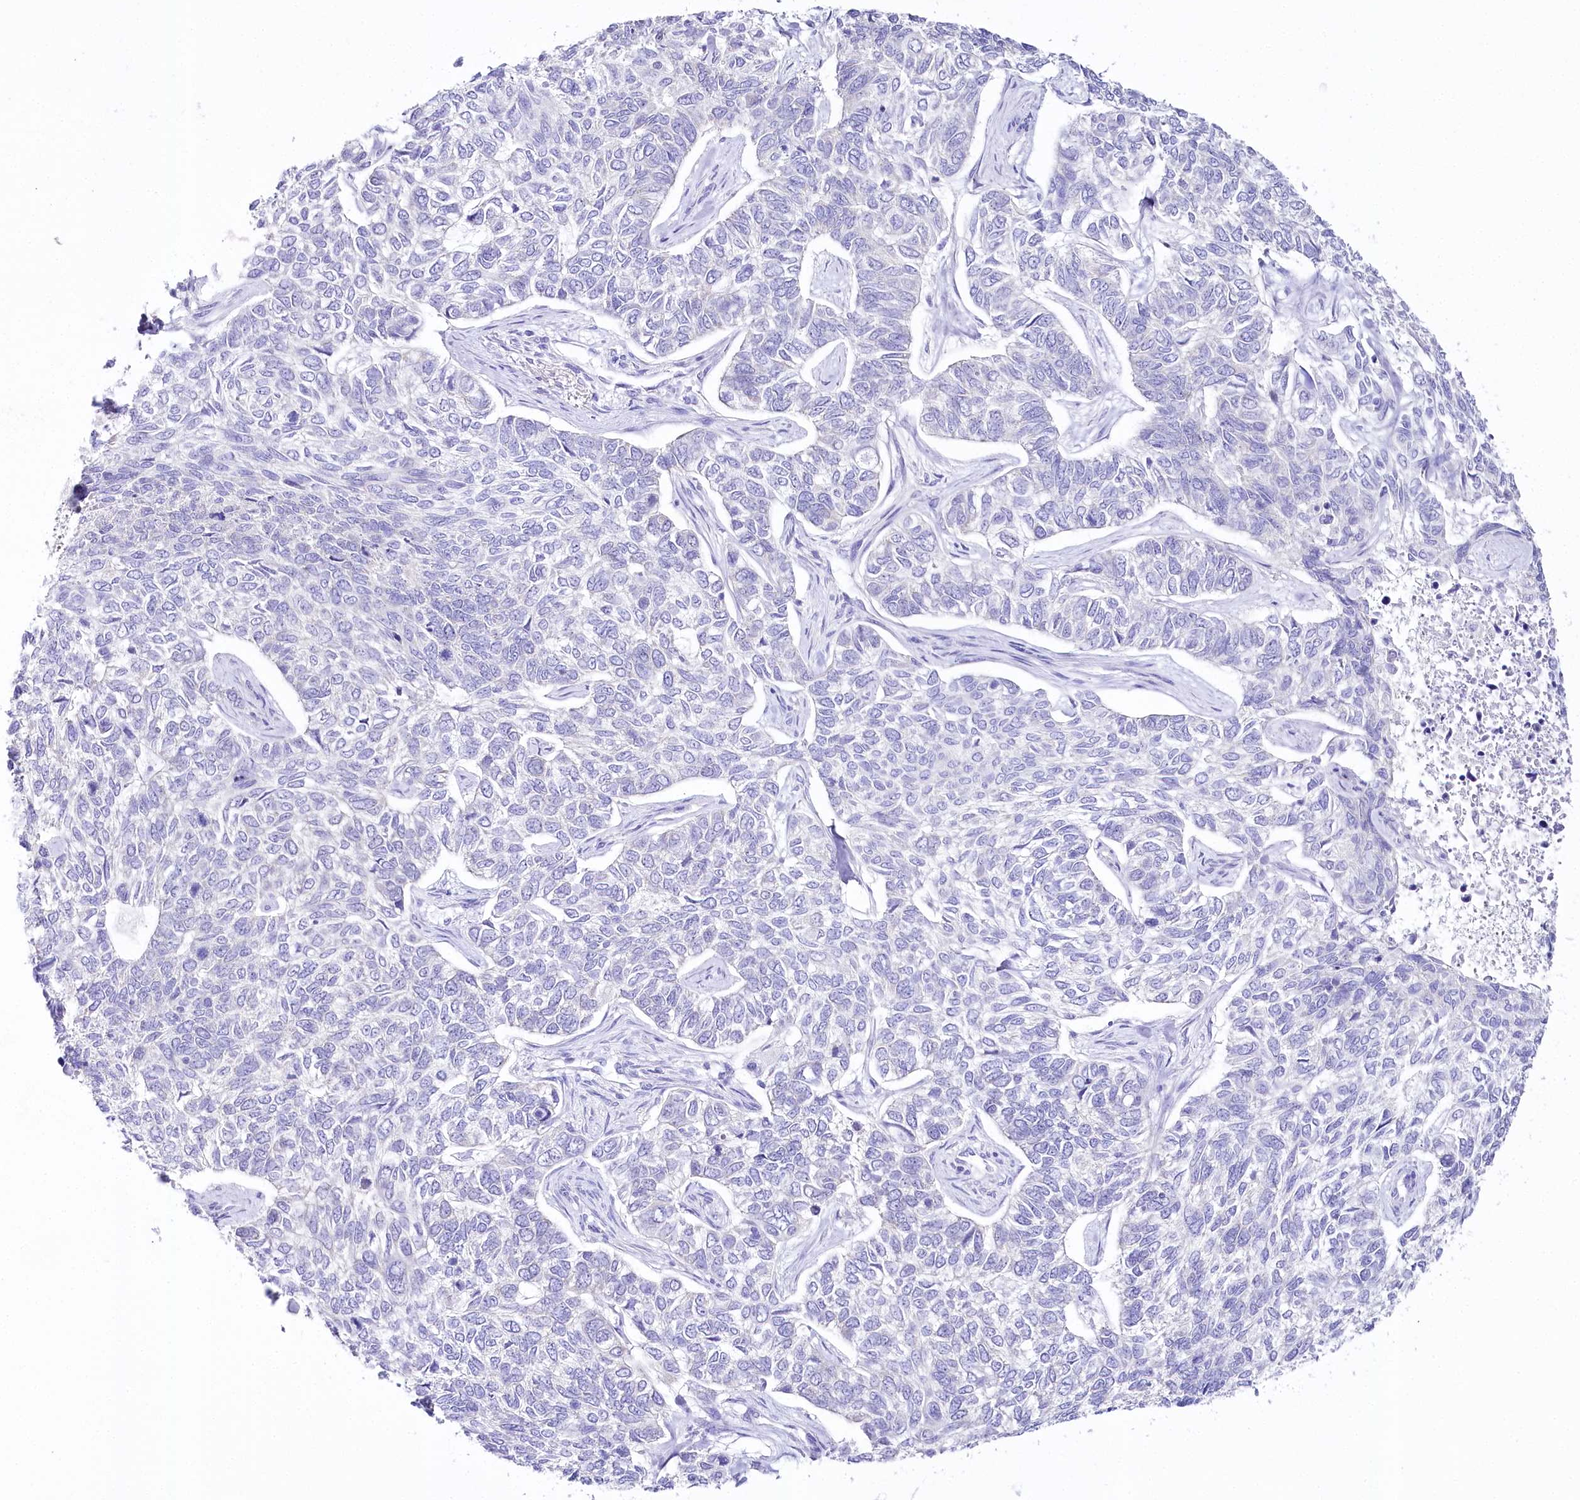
{"staining": {"intensity": "negative", "quantity": "none", "location": "none"}, "tissue": "skin cancer", "cell_type": "Tumor cells", "image_type": "cancer", "snomed": [{"axis": "morphology", "description": "Basal cell carcinoma"}, {"axis": "topography", "description": "Skin"}], "caption": "Histopathology image shows no protein positivity in tumor cells of skin basal cell carcinoma tissue.", "gene": "CSN3", "patient": {"sex": "female", "age": 65}}